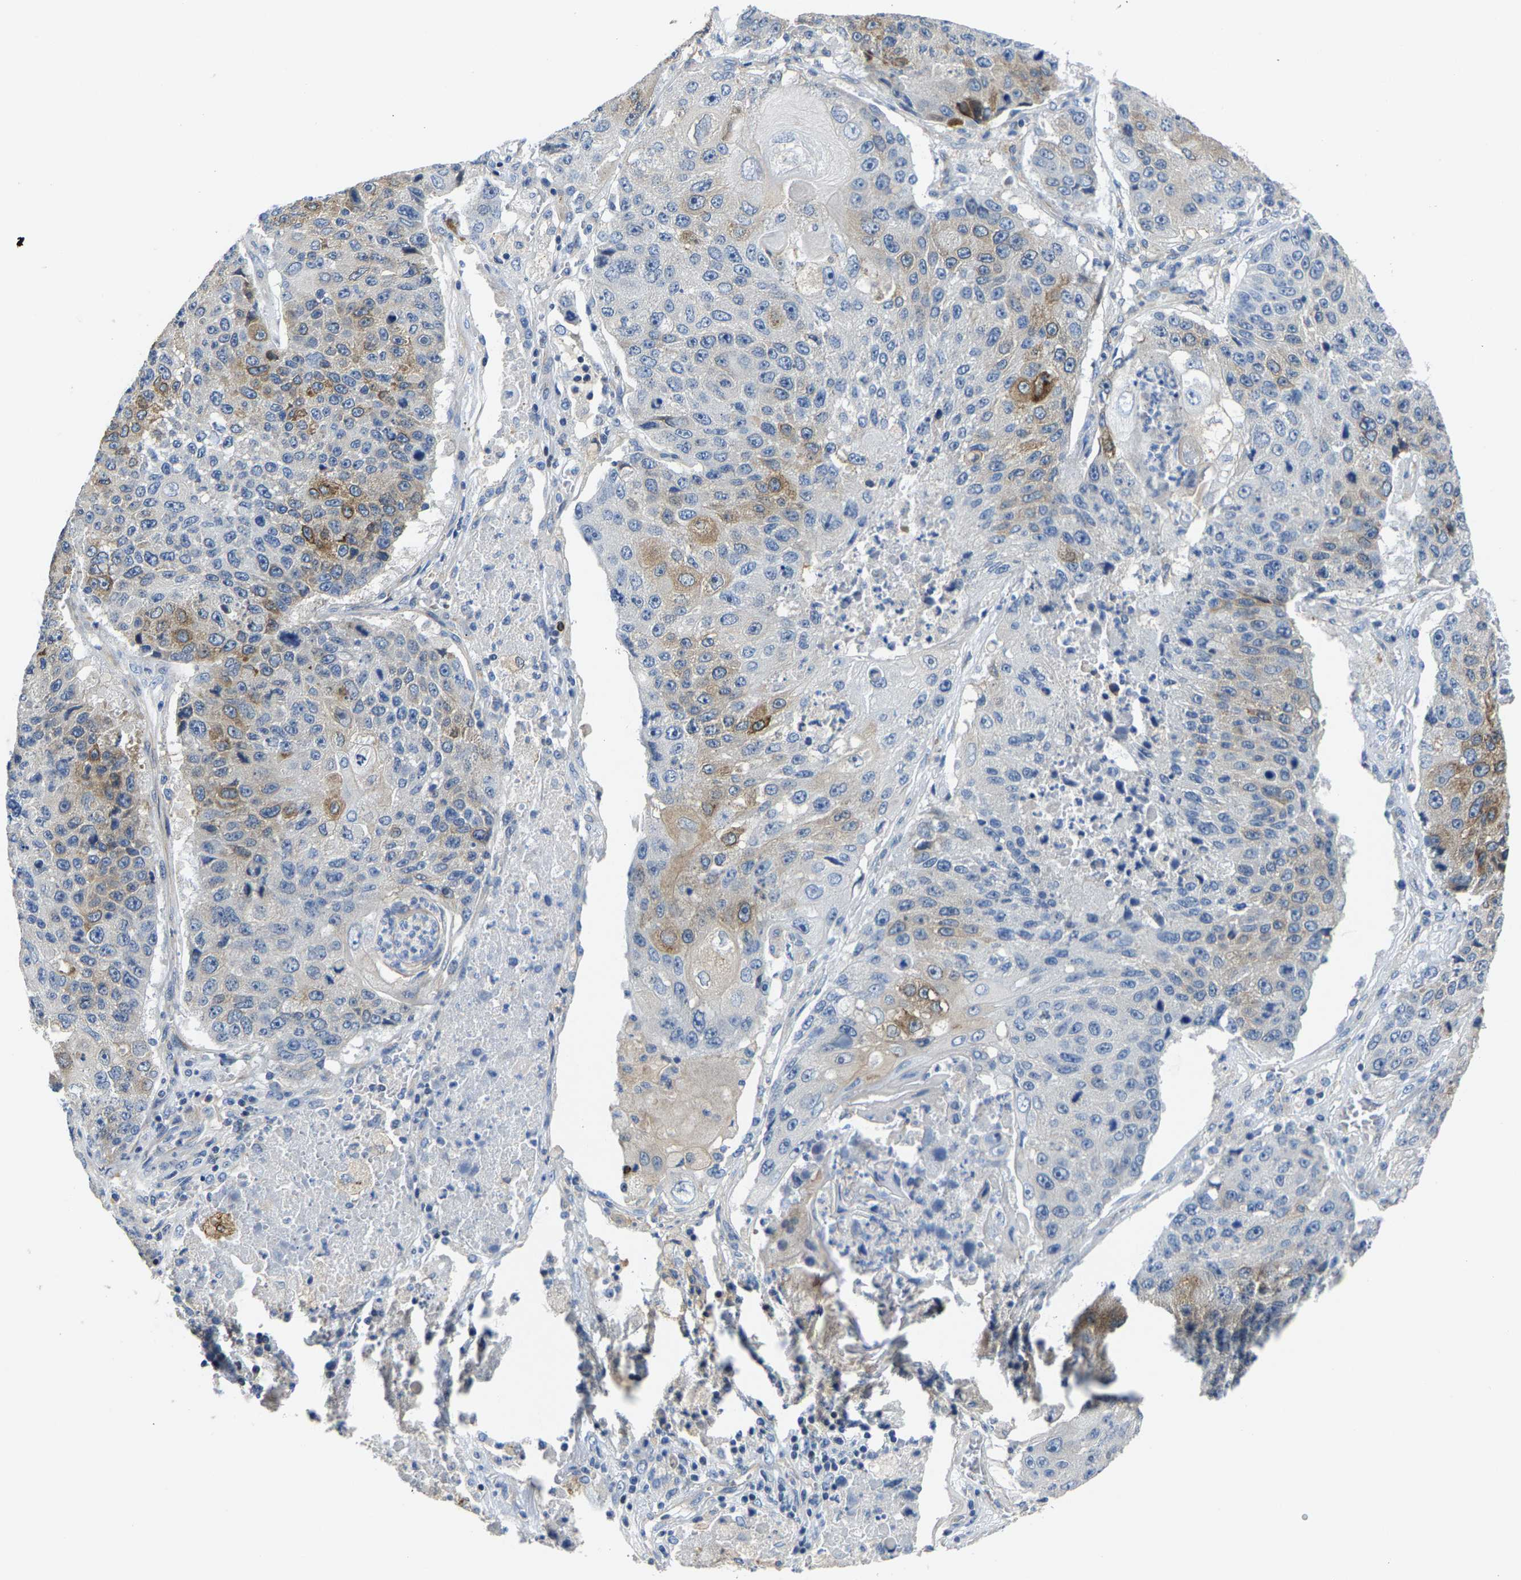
{"staining": {"intensity": "moderate", "quantity": "<25%", "location": "cytoplasmic/membranous"}, "tissue": "lung cancer", "cell_type": "Tumor cells", "image_type": "cancer", "snomed": [{"axis": "morphology", "description": "Squamous cell carcinoma, NOS"}, {"axis": "topography", "description": "Lung"}], "caption": "Lung squamous cell carcinoma was stained to show a protein in brown. There is low levels of moderate cytoplasmic/membranous positivity in approximately <25% of tumor cells. The staining is performed using DAB (3,3'-diaminobenzidine) brown chromogen to label protein expression. The nuclei are counter-stained blue using hematoxylin.", "gene": "AGBL3", "patient": {"sex": "male", "age": 61}}